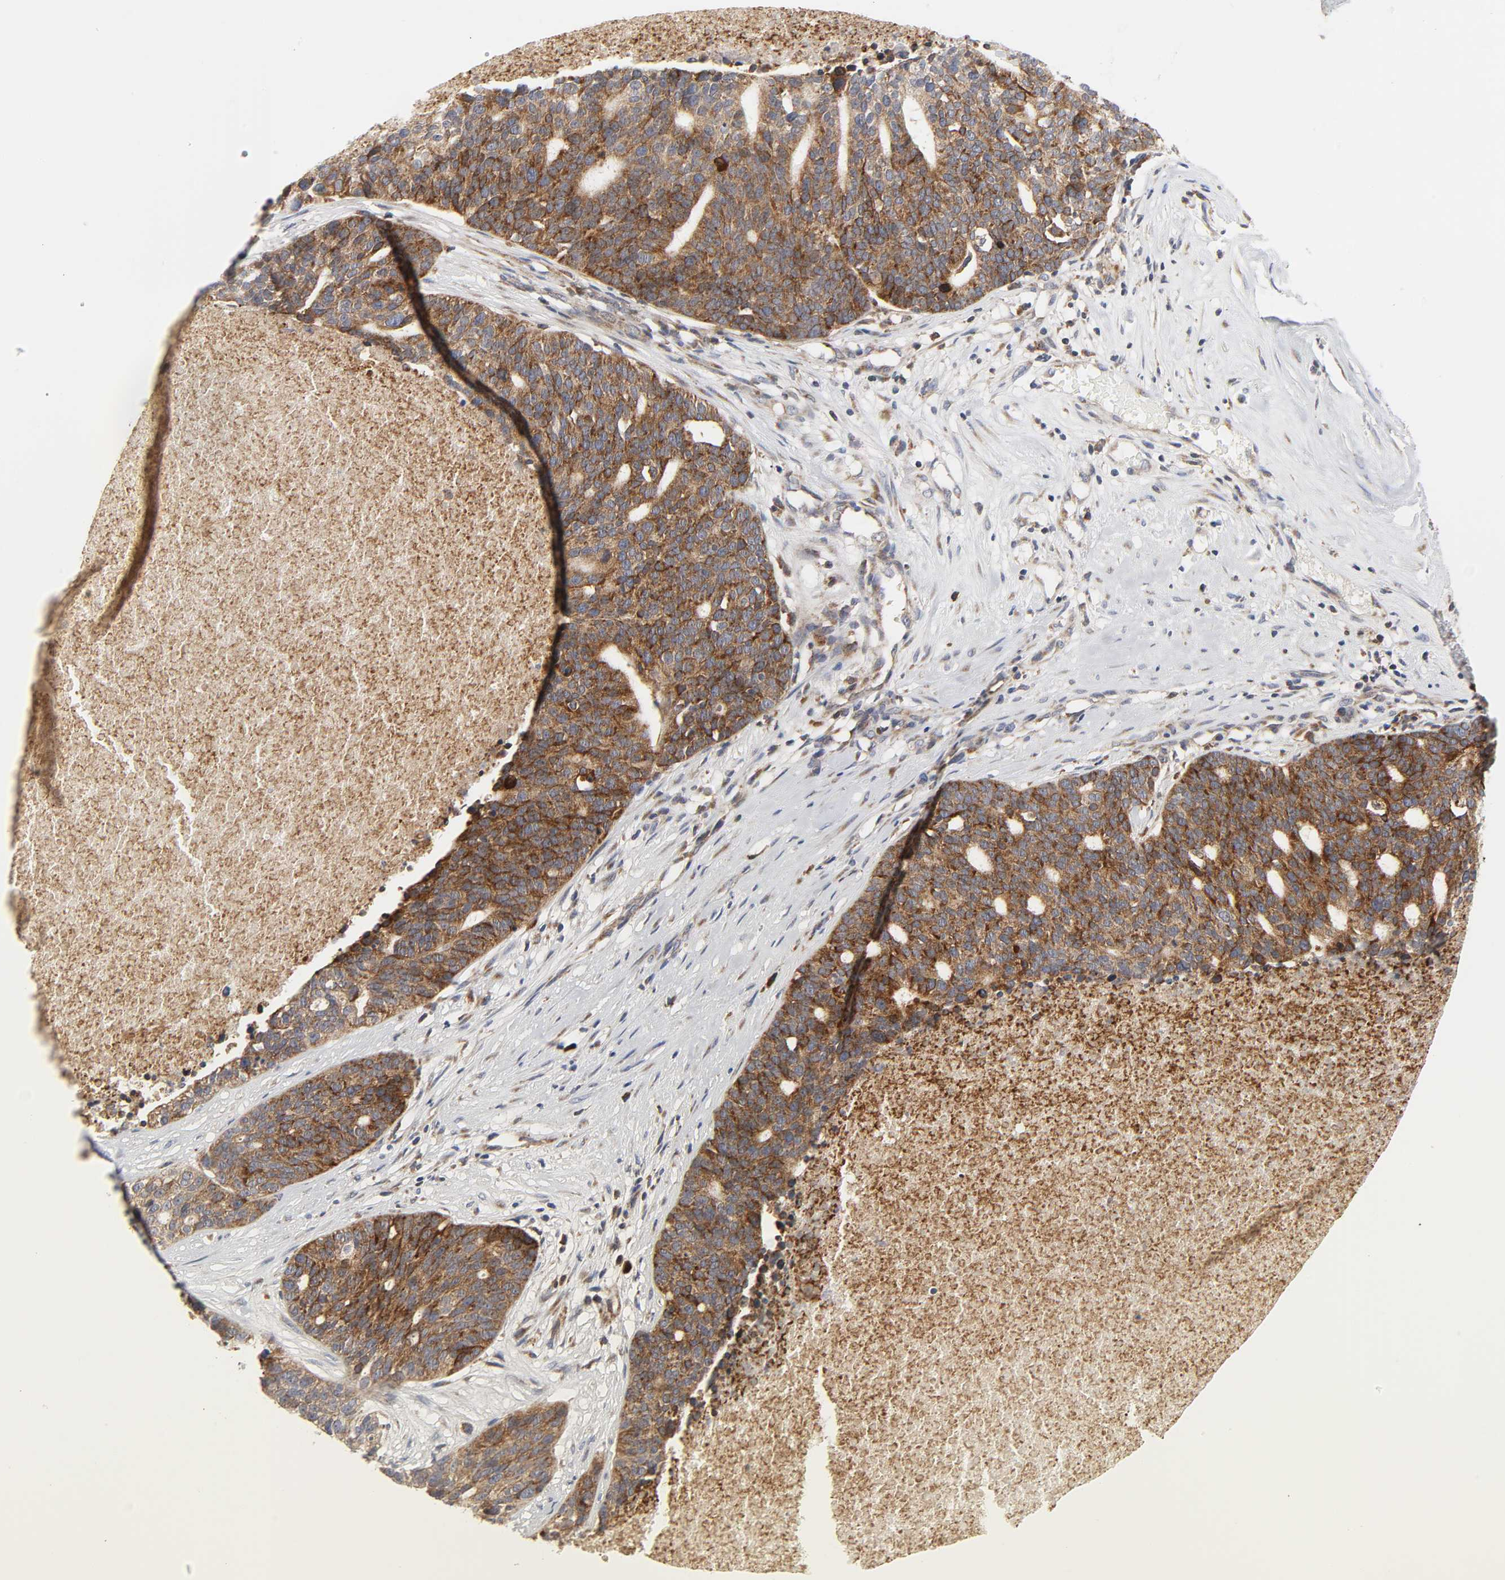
{"staining": {"intensity": "strong", "quantity": ">75%", "location": "cytoplasmic/membranous"}, "tissue": "ovarian cancer", "cell_type": "Tumor cells", "image_type": "cancer", "snomed": [{"axis": "morphology", "description": "Cystadenocarcinoma, serous, NOS"}, {"axis": "topography", "description": "Ovary"}], "caption": "A micrograph of human serous cystadenocarcinoma (ovarian) stained for a protein shows strong cytoplasmic/membranous brown staining in tumor cells.", "gene": "BAX", "patient": {"sex": "female", "age": 59}}